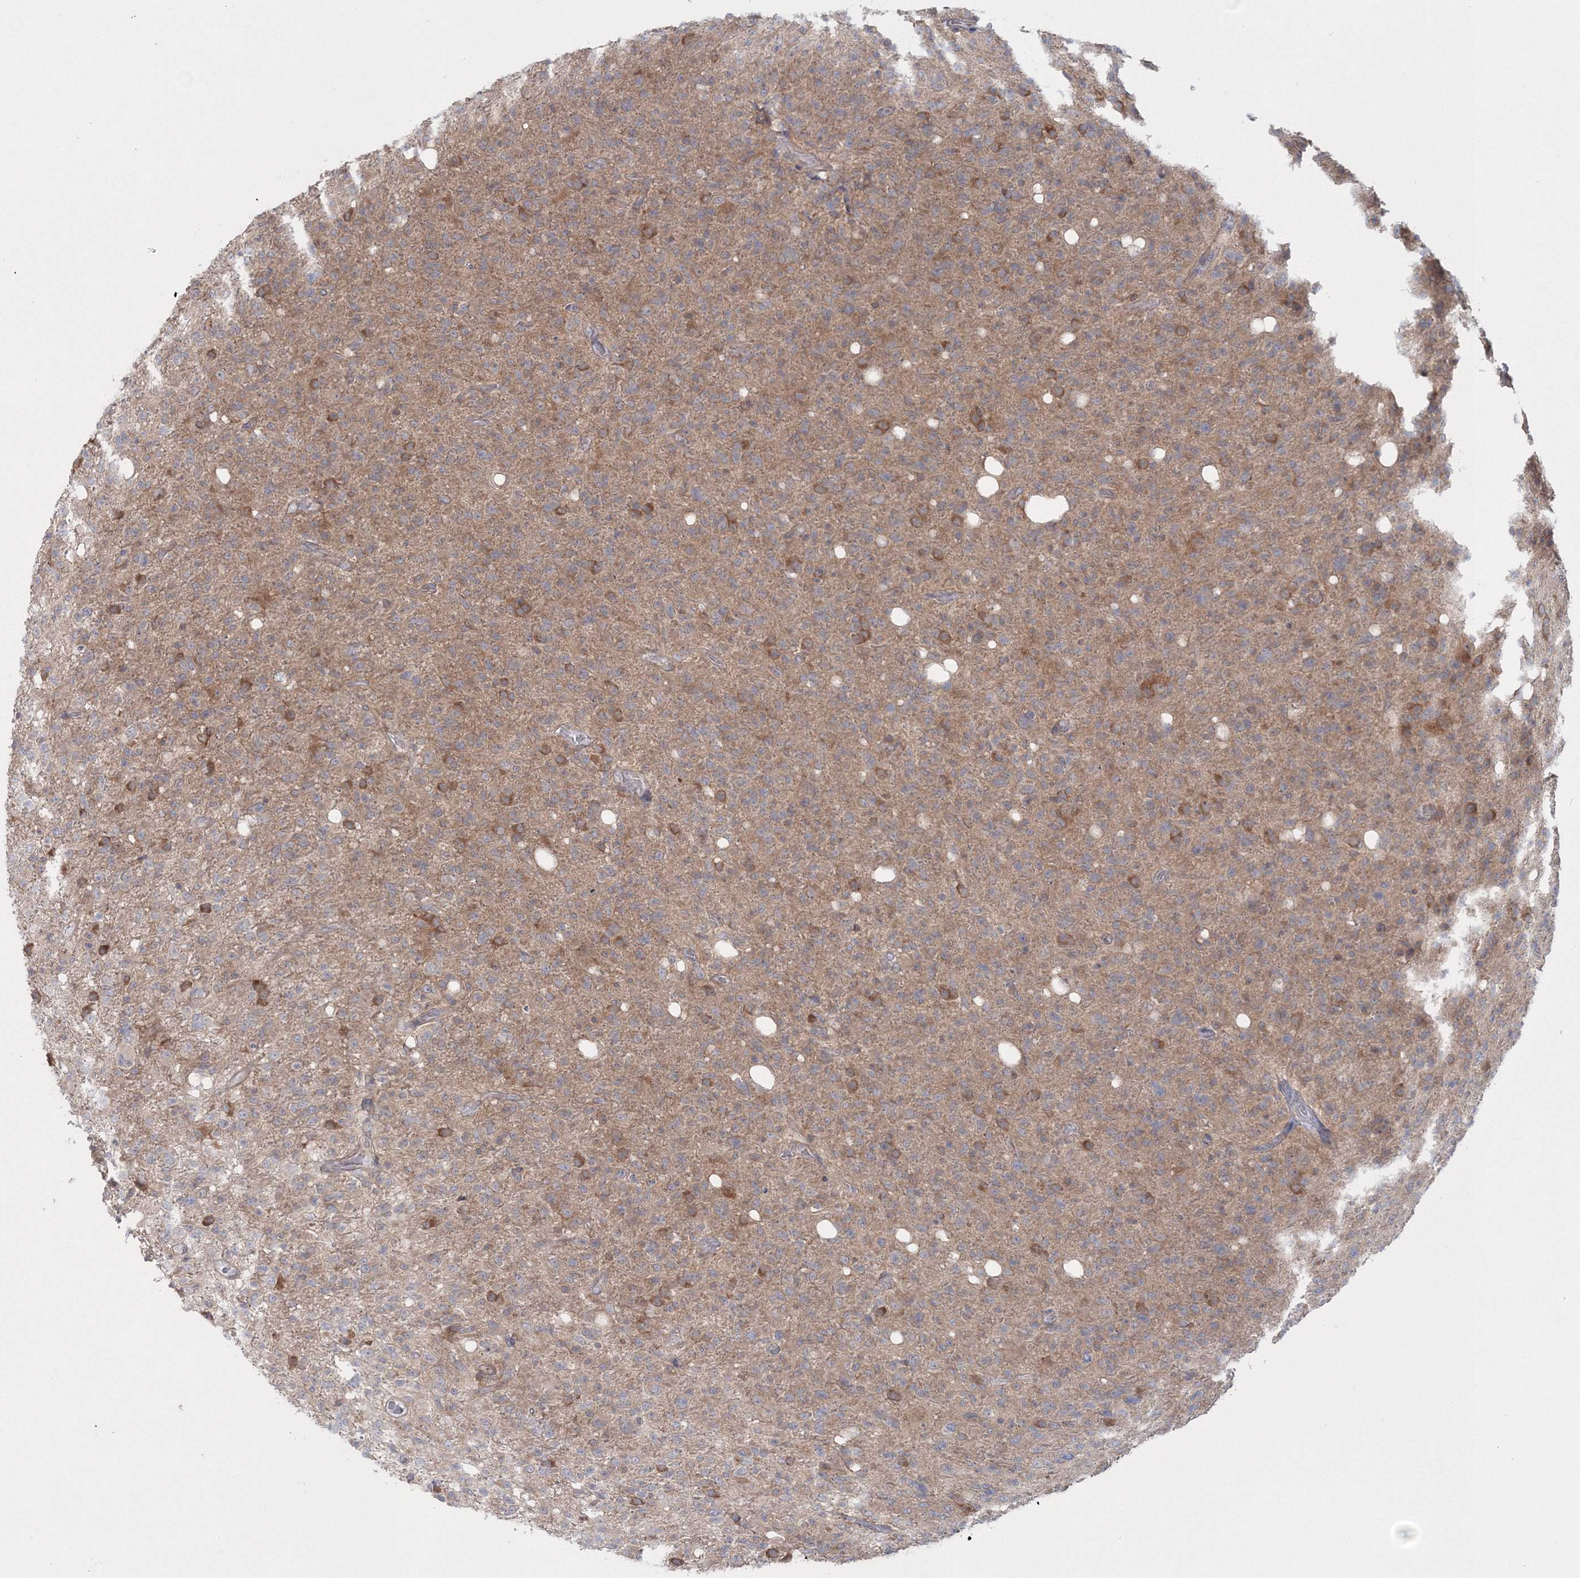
{"staining": {"intensity": "moderate", "quantity": "<25%", "location": "cytoplasmic/membranous"}, "tissue": "glioma", "cell_type": "Tumor cells", "image_type": "cancer", "snomed": [{"axis": "morphology", "description": "Glioma, malignant, High grade"}, {"axis": "topography", "description": "Brain"}], "caption": "This image displays immunohistochemistry staining of glioma, with low moderate cytoplasmic/membranous positivity in about <25% of tumor cells.", "gene": "IPMK", "patient": {"sex": "female", "age": 57}}